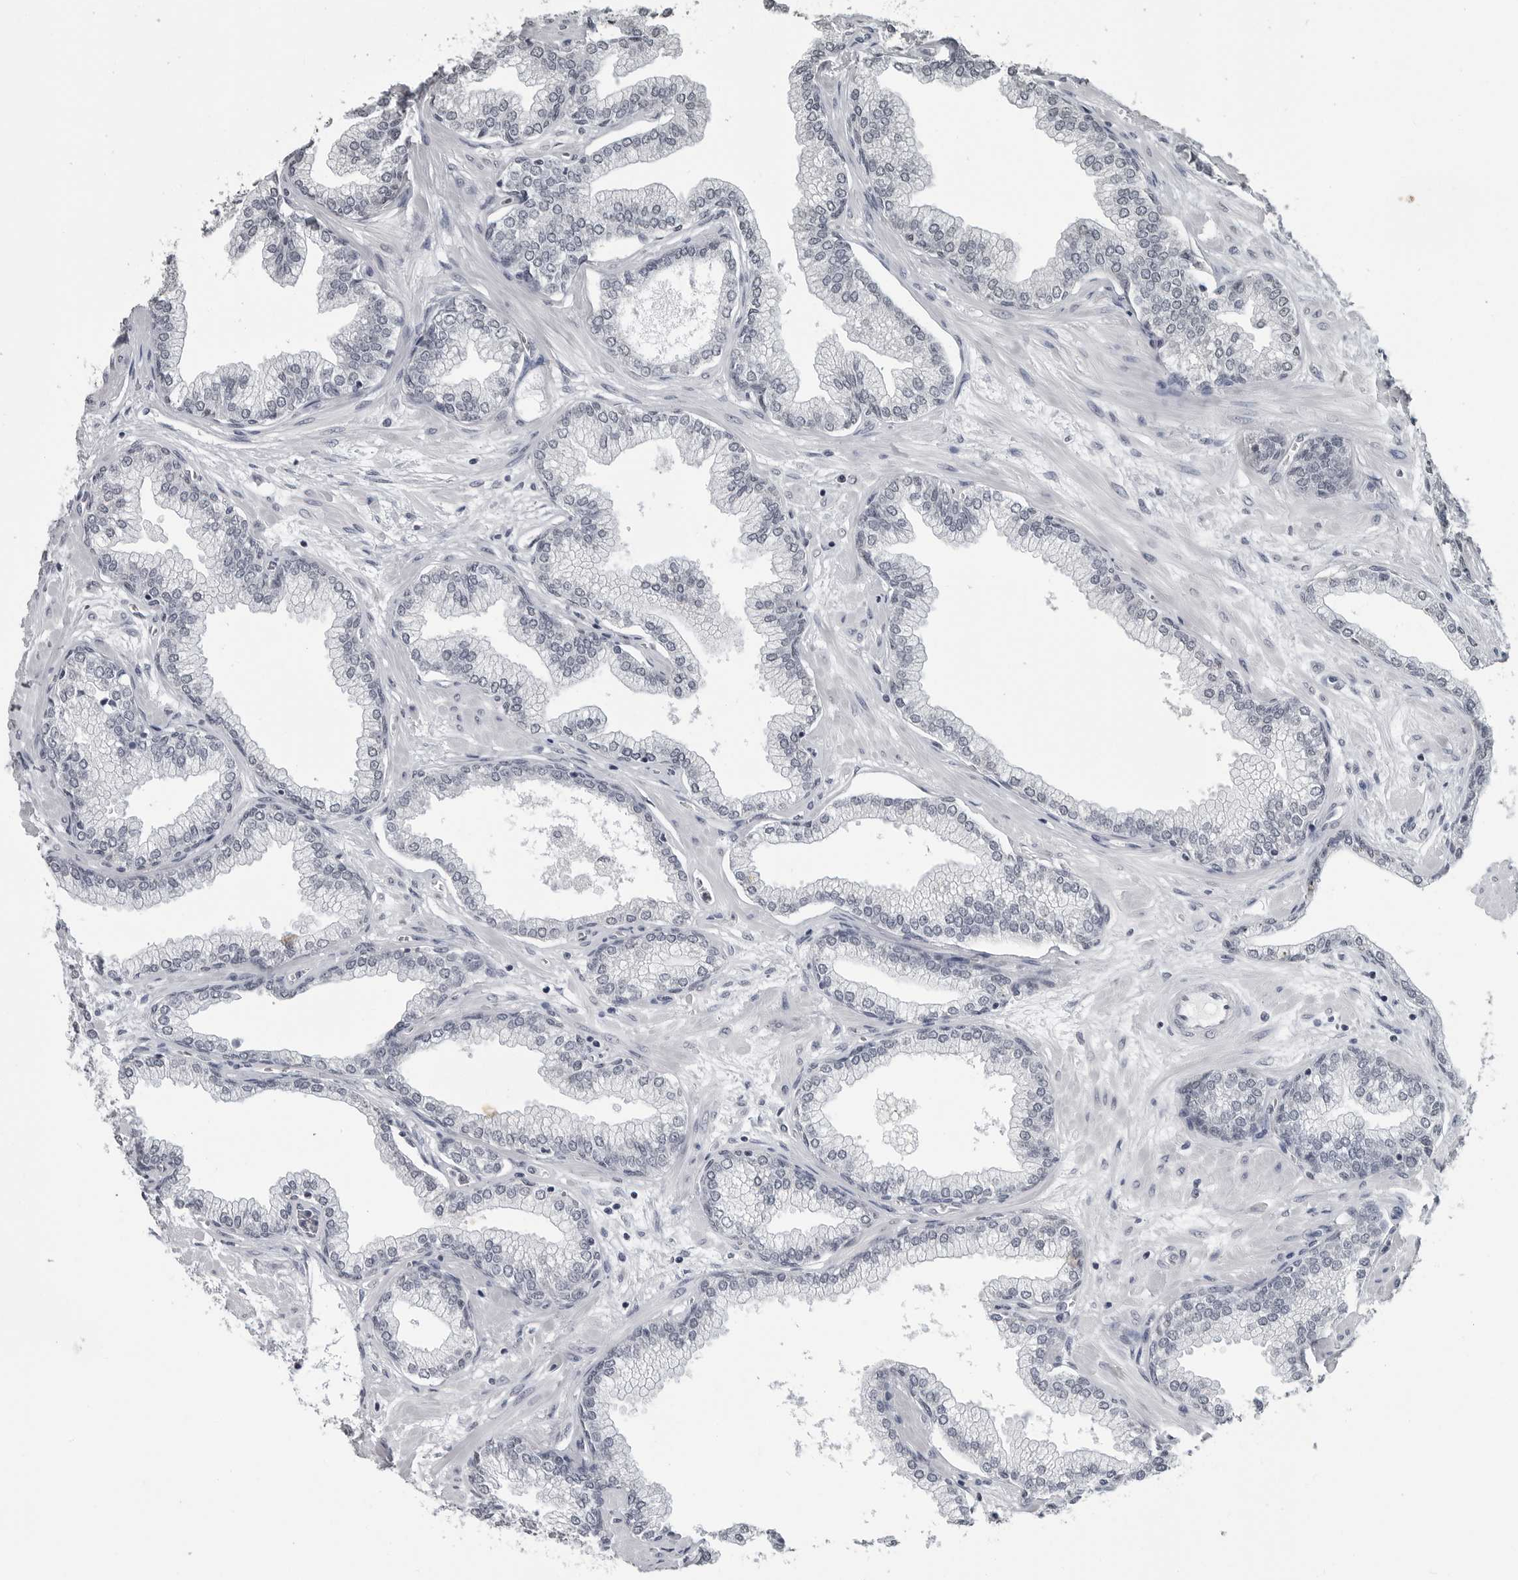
{"staining": {"intensity": "negative", "quantity": "none", "location": "none"}, "tissue": "prostate", "cell_type": "Glandular cells", "image_type": "normal", "snomed": [{"axis": "morphology", "description": "Normal tissue, NOS"}, {"axis": "morphology", "description": "Urothelial carcinoma, Low grade"}, {"axis": "topography", "description": "Urinary bladder"}, {"axis": "topography", "description": "Prostate"}], "caption": "Prostate stained for a protein using immunohistochemistry (IHC) displays no positivity glandular cells.", "gene": "DDX54", "patient": {"sex": "male", "age": 60}}